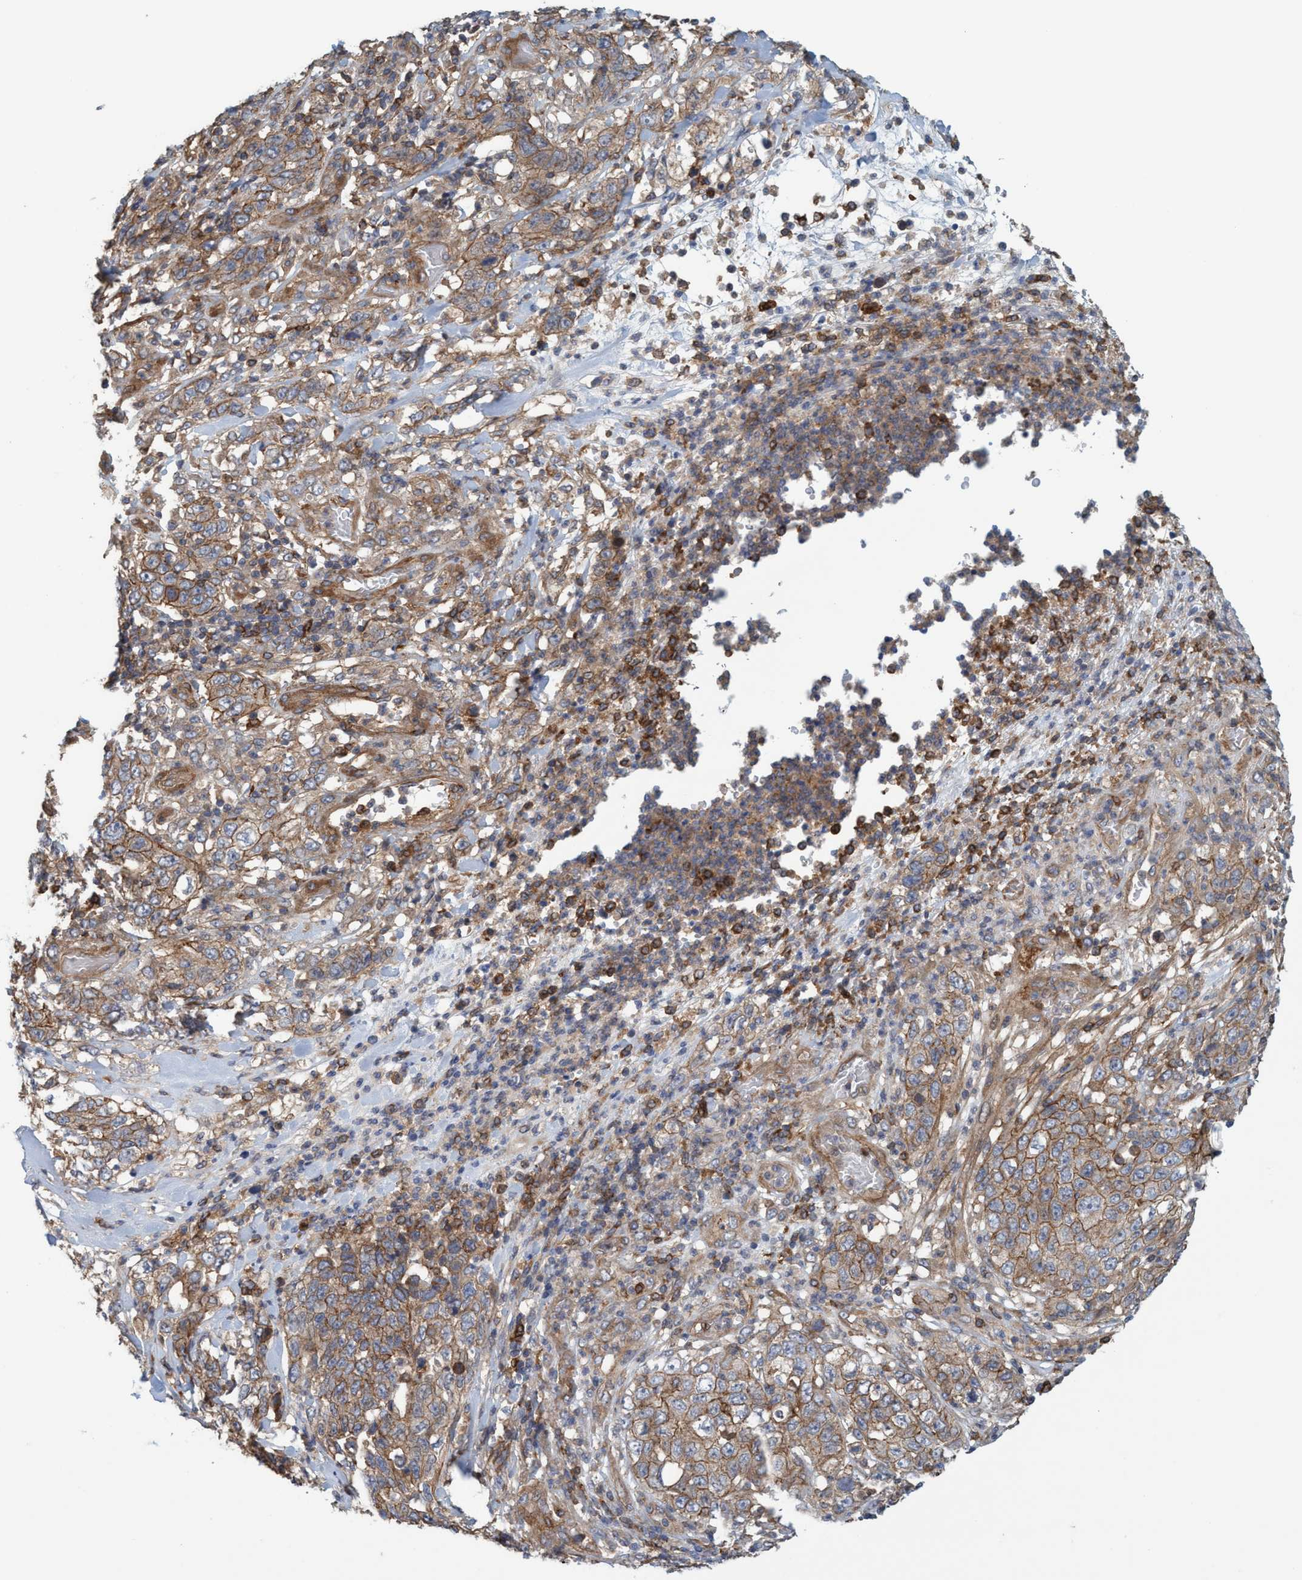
{"staining": {"intensity": "strong", "quantity": ">75%", "location": "cytoplasmic/membranous"}, "tissue": "stomach cancer", "cell_type": "Tumor cells", "image_type": "cancer", "snomed": [{"axis": "morphology", "description": "Adenocarcinoma, NOS"}, {"axis": "topography", "description": "Stomach"}], "caption": "Immunohistochemical staining of human adenocarcinoma (stomach) displays strong cytoplasmic/membranous protein staining in about >75% of tumor cells.", "gene": "SPECC1", "patient": {"sex": "male", "age": 48}}